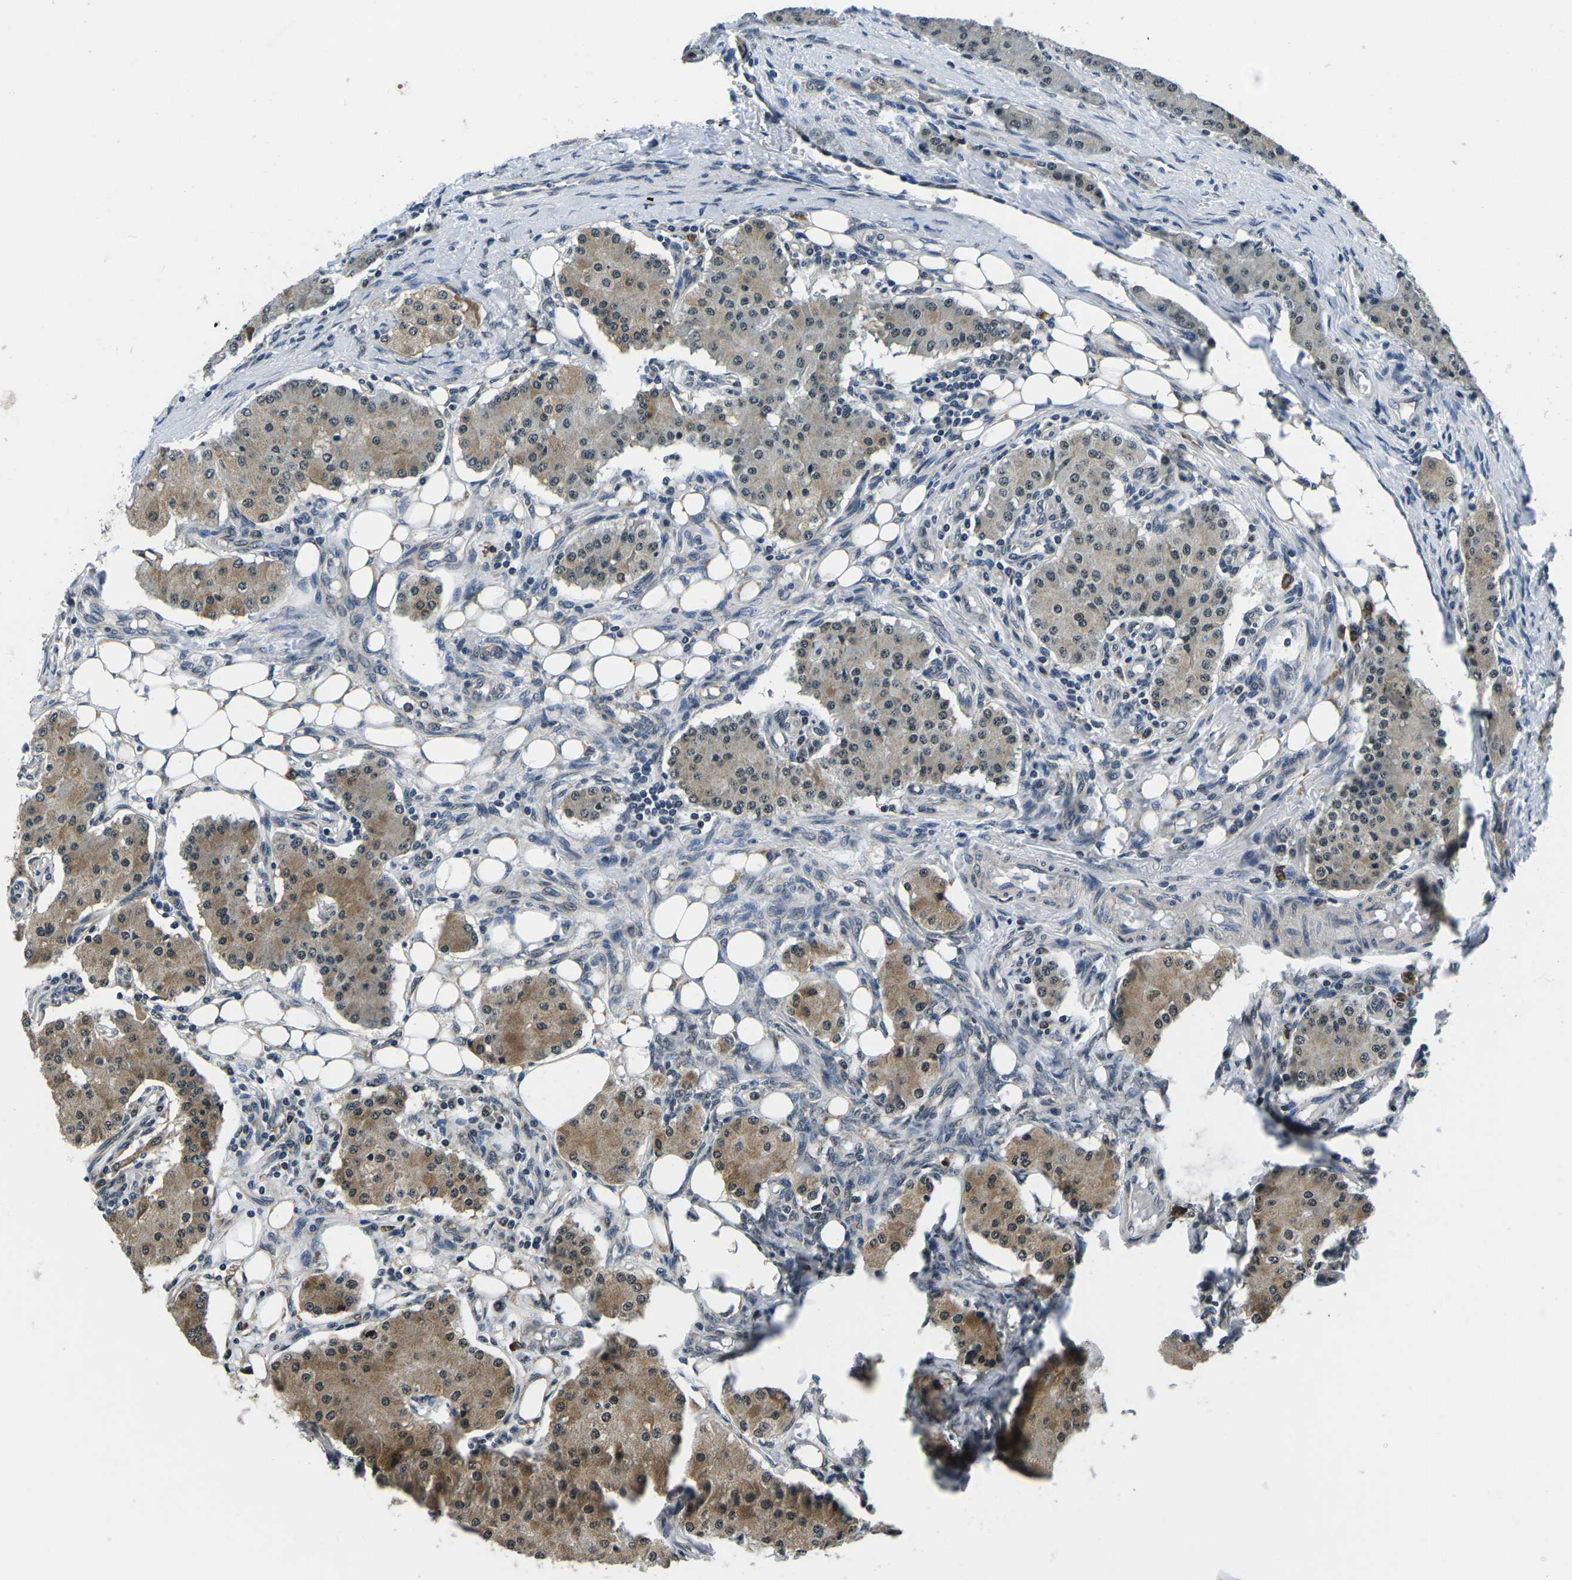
{"staining": {"intensity": "moderate", "quantity": "25%-75%", "location": "cytoplasmic/membranous,nuclear"}, "tissue": "carcinoid", "cell_type": "Tumor cells", "image_type": "cancer", "snomed": [{"axis": "morphology", "description": "Carcinoid, malignant, NOS"}, {"axis": "topography", "description": "Colon"}], "caption": "Tumor cells demonstrate medium levels of moderate cytoplasmic/membranous and nuclear staining in about 25%-75% of cells in carcinoid (malignant). The protein of interest is shown in brown color, while the nuclei are stained blue.", "gene": "CCNE1", "patient": {"sex": "female", "age": 52}}